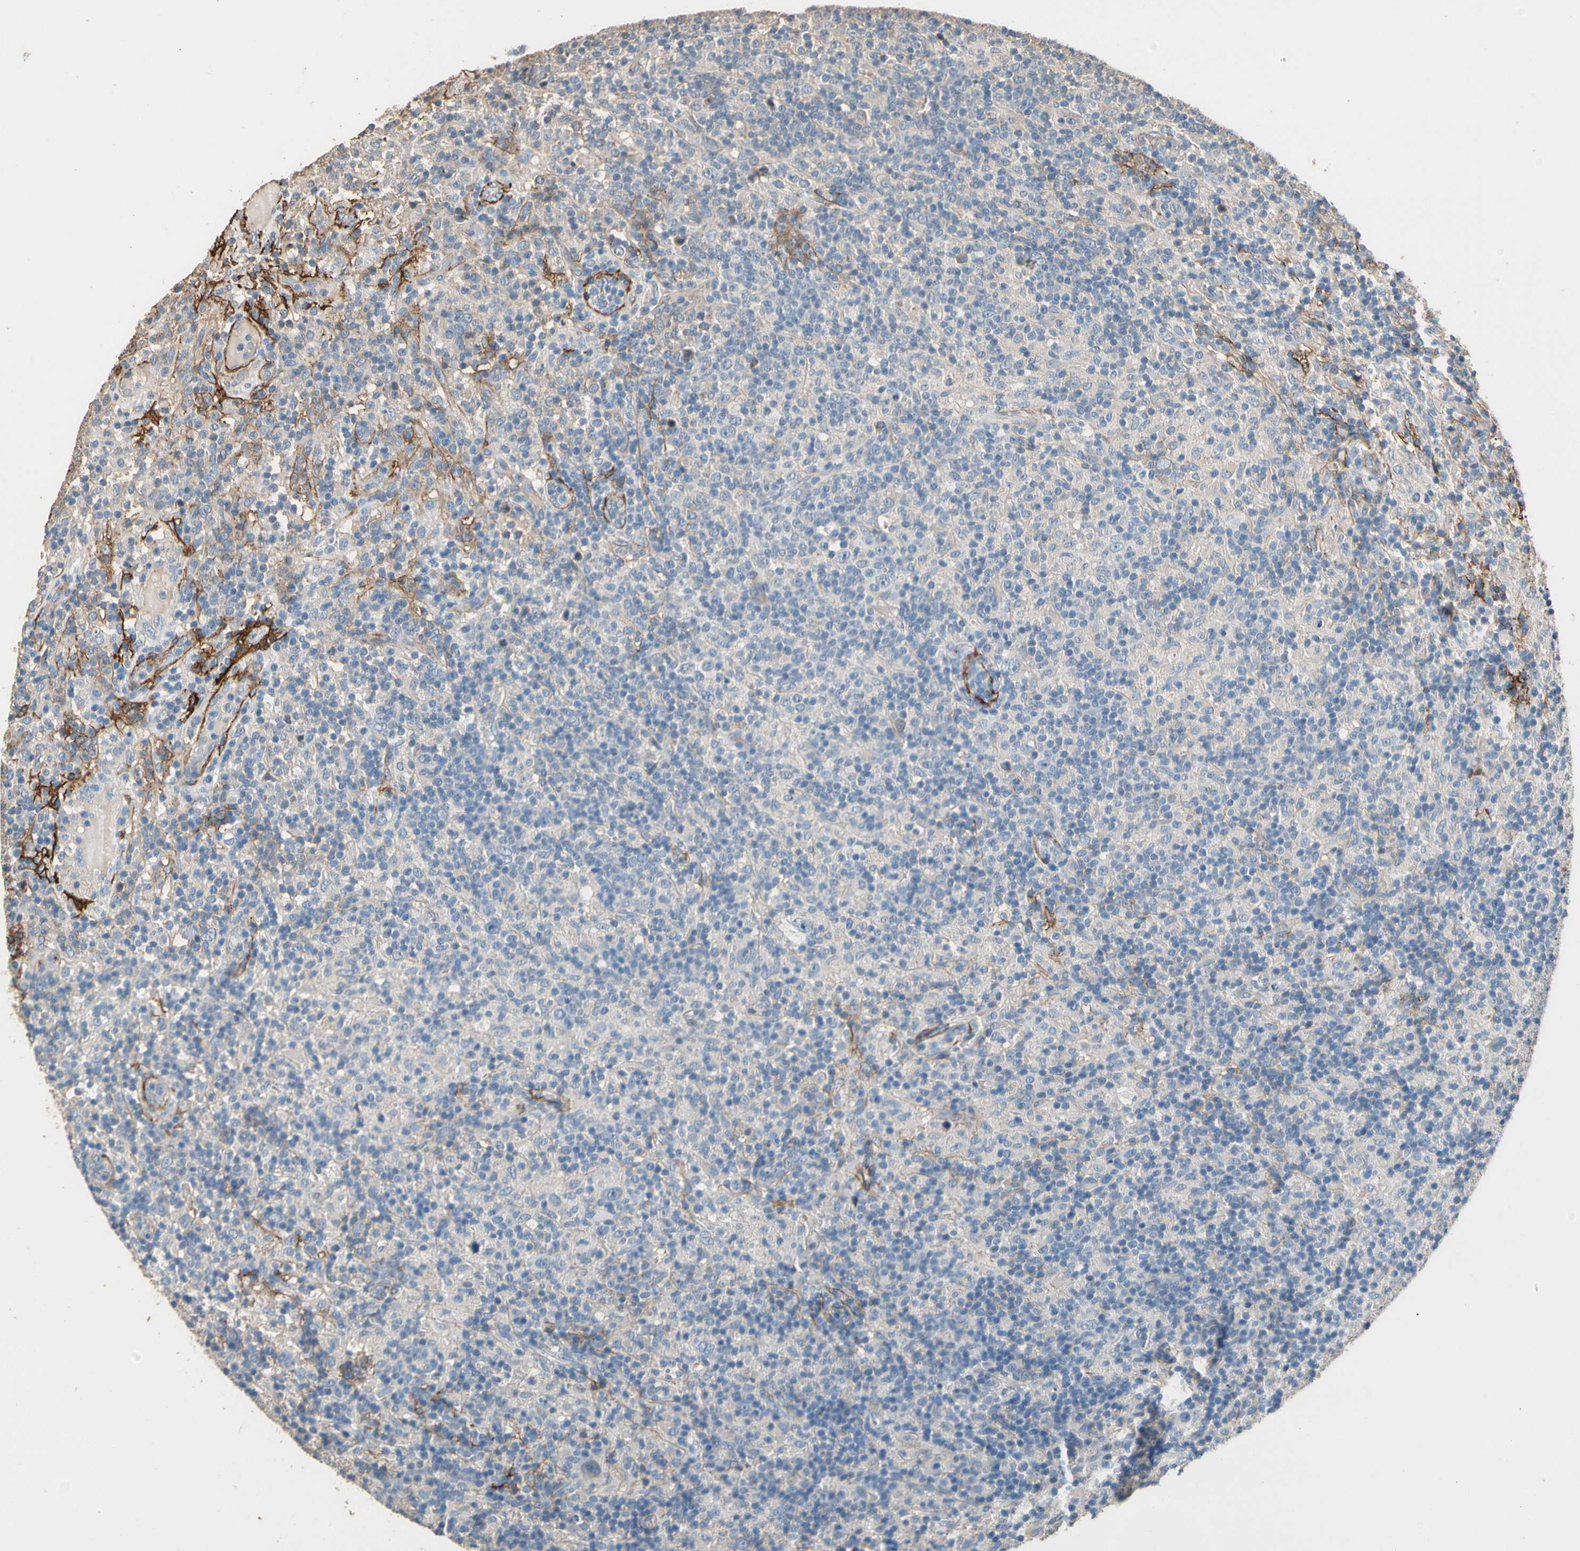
{"staining": {"intensity": "weak", "quantity": ">75%", "location": "cytoplasmic/membranous"}, "tissue": "lymphoma", "cell_type": "Tumor cells", "image_type": "cancer", "snomed": [{"axis": "morphology", "description": "Hodgkin's disease, NOS"}, {"axis": "topography", "description": "Lymph node"}], "caption": "Protein staining of lymphoma tissue exhibits weak cytoplasmic/membranous staining in approximately >75% of tumor cells.", "gene": "SUSD2", "patient": {"sex": "male", "age": 70}}